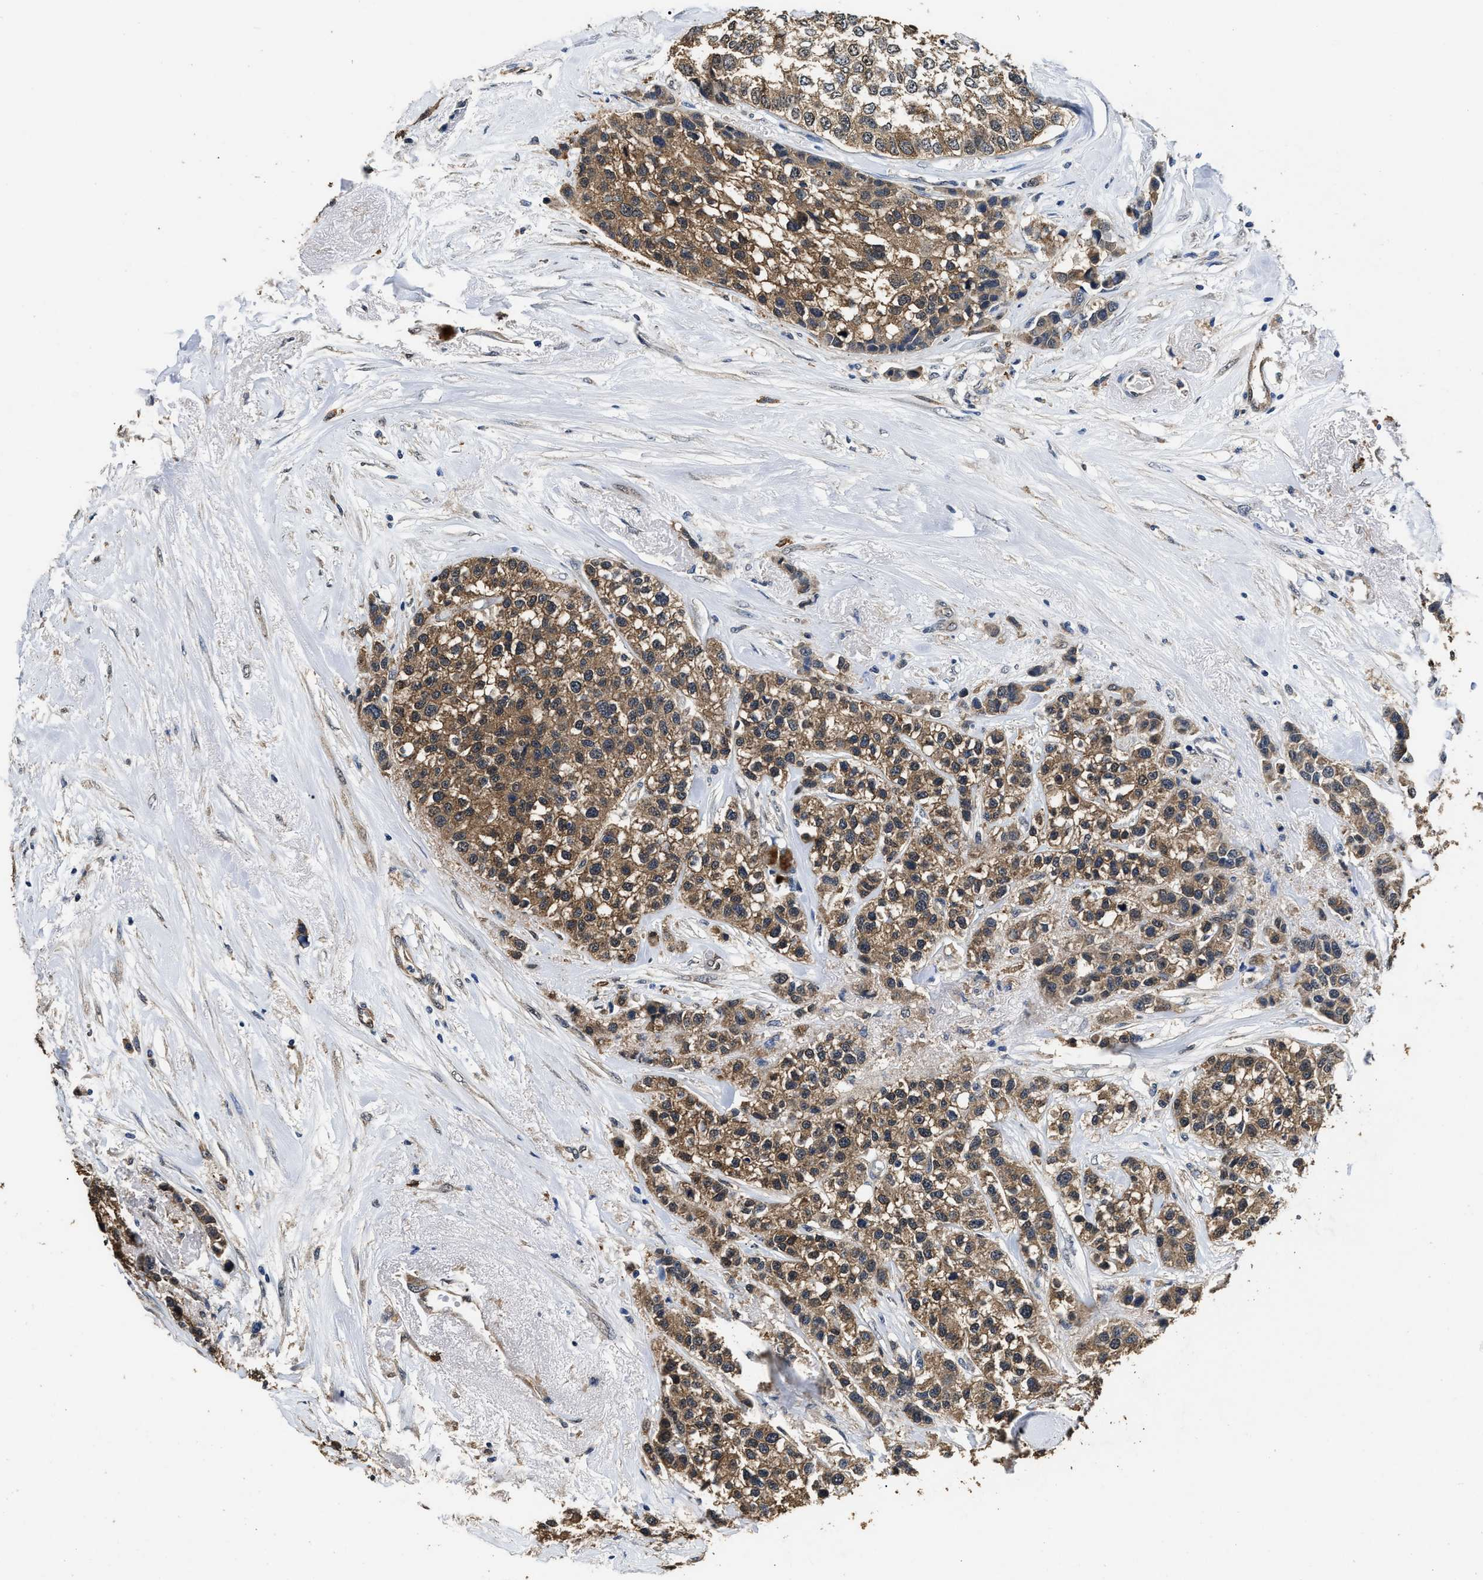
{"staining": {"intensity": "moderate", "quantity": ">75%", "location": "cytoplasmic/membranous"}, "tissue": "breast cancer", "cell_type": "Tumor cells", "image_type": "cancer", "snomed": [{"axis": "morphology", "description": "Duct carcinoma"}, {"axis": "topography", "description": "Breast"}], "caption": "Brown immunohistochemical staining in breast cancer (invasive ductal carcinoma) reveals moderate cytoplasmic/membranous expression in about >75% of tumor cells. The staining was performed using DAB (3,3'-diaminobenzidine), with brown indicating positive protein expression. Nuclei are stained blue with hematoxylin.", "gene": "YWHAE", "patient": {"sex": "female", "age": 51}}